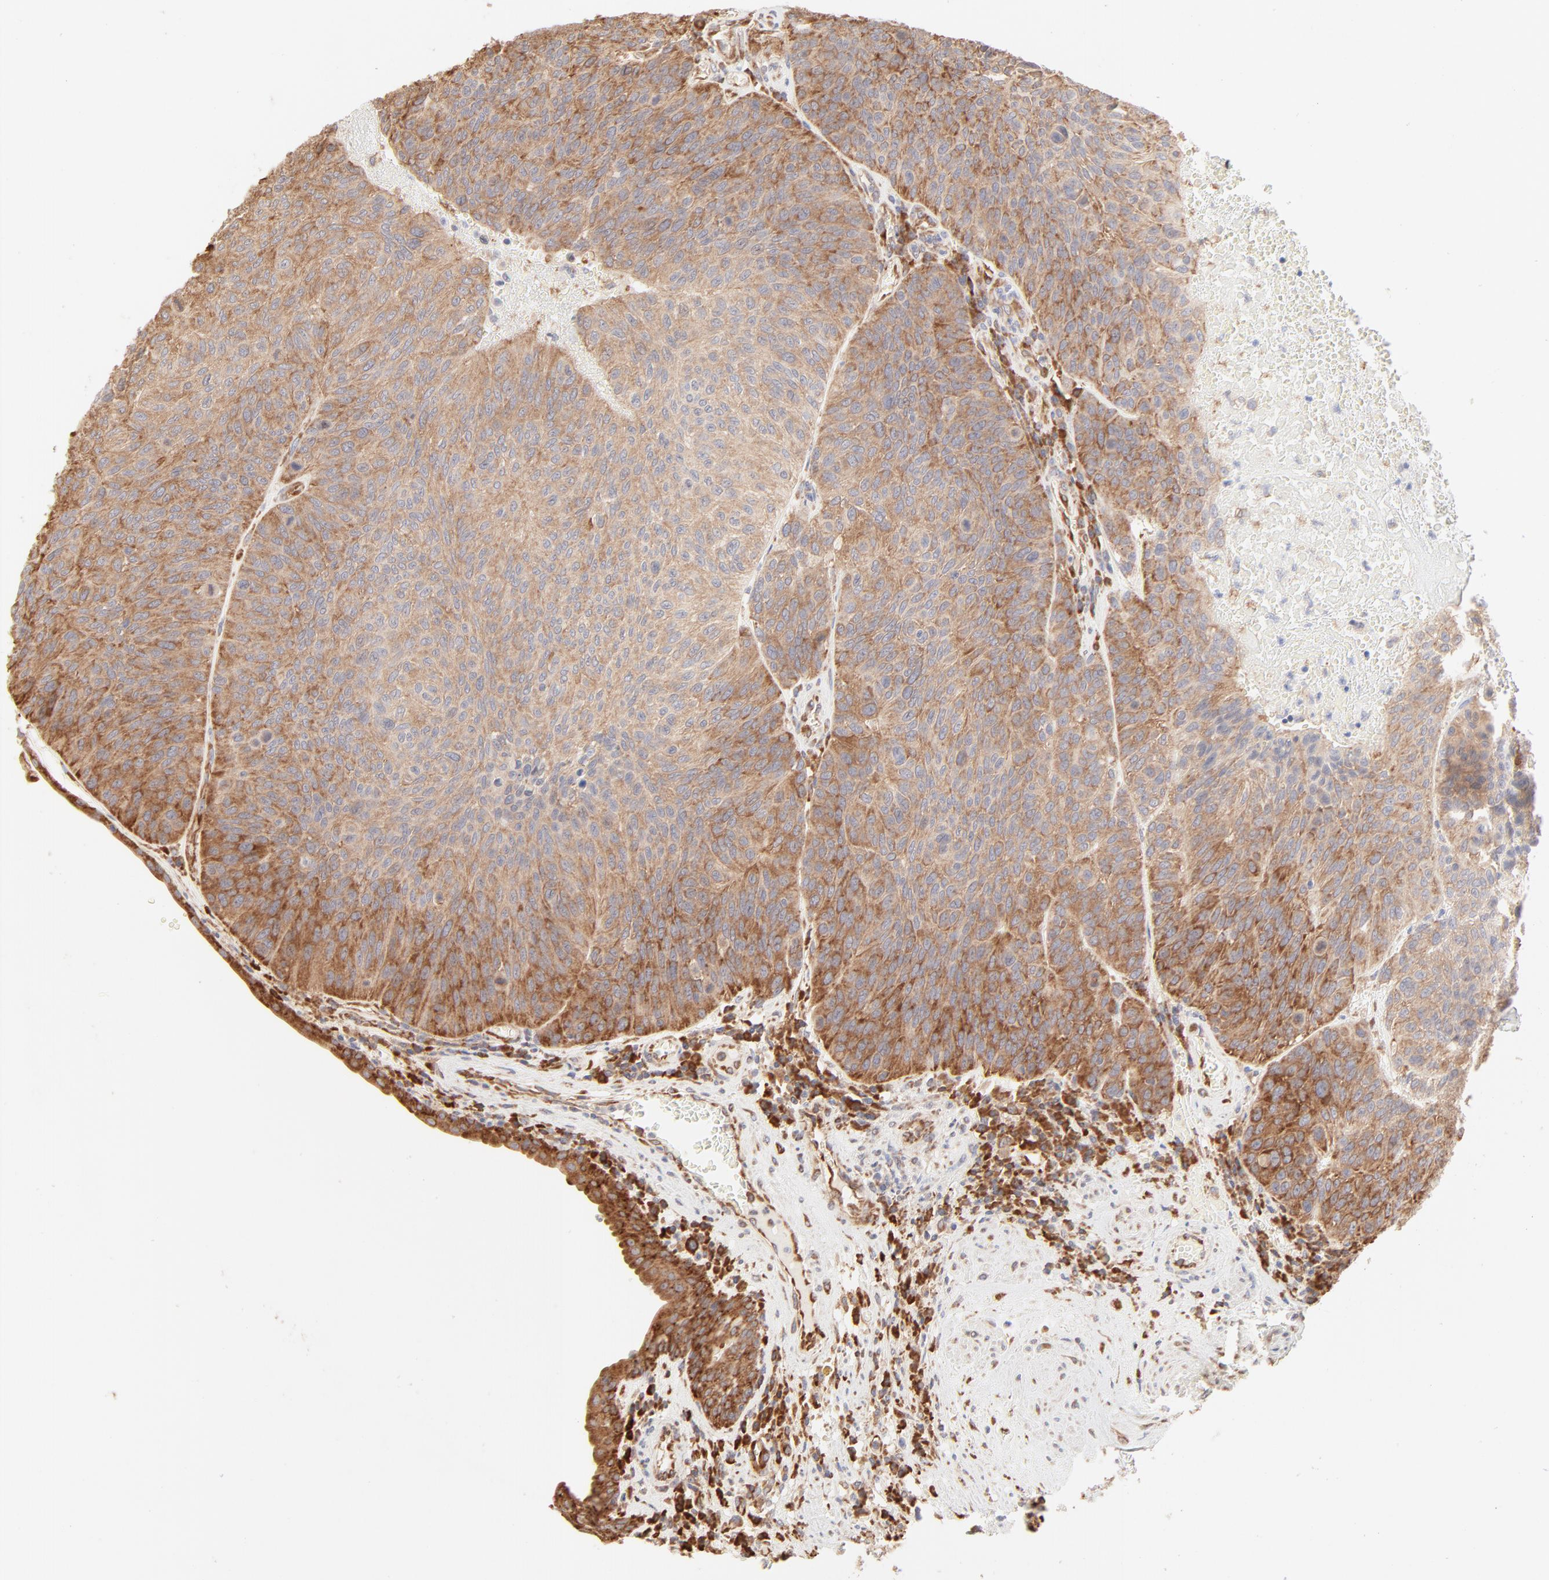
{"staining": {"intensity": "moderate", "quantity": ">75%", "location": "cytoplasmic/membranous"}, "tissue": "urothelial cancer", "cell_type": "Tumor cells", "image_type": "cancer", "snomed": [{"axis": "morphology", "description": "Urothelial carcinoma, High grade"}, {"axis": "topography", "description": "Urinary bladder"}], "caption": "The immunohistochemical stain shows moderate cytoplasmic/membranous expression in tumor cells of urothelial cancer tissue.", "gene": "RPS20", "patient": {"sex": "male", "age": 66}}